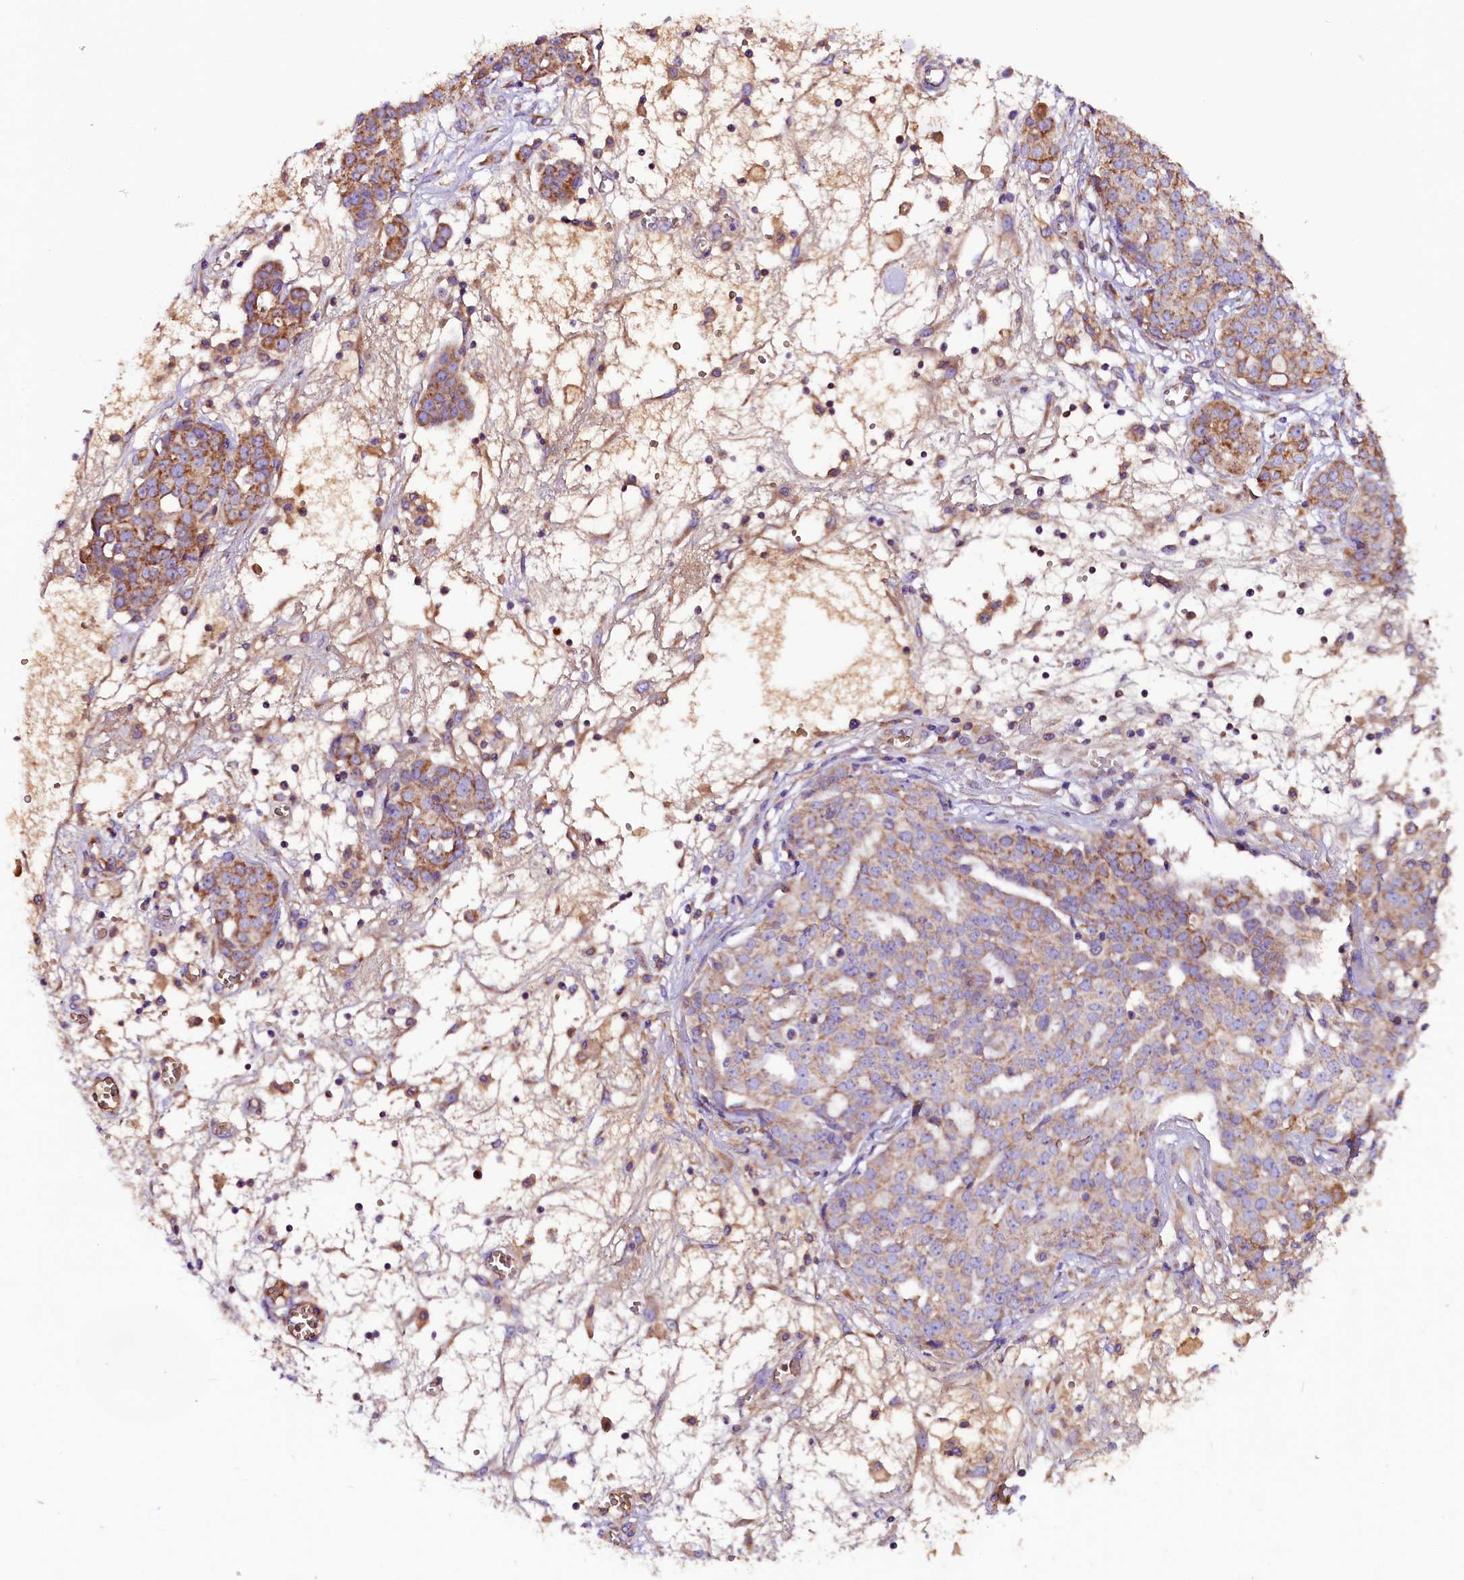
{"staining": {"intensity": "moderate", "quantity": ">75%", "location": "cytoplasmic/membranous"}, "tissue": "ovarian cancer", "cell_type": "Tumor cells", "image_type": "cancer", "snomed": [{"axis": "morphology", "description": "Cystadenocarcinoma, serous, NOS"}, {"axis": "topography", "description": "Soft tissue"}, {"axis": "topography", "description": "Ovary"}], "caption": "The photomicrograph displays a brown stain indicating the presence of a protein in the cytoplasmic/membranous of tumor cells in serous cystadenocarcinoma (ovarian).", "gene": "SIX5", "patient": {"sex": "female", "age": 57}}